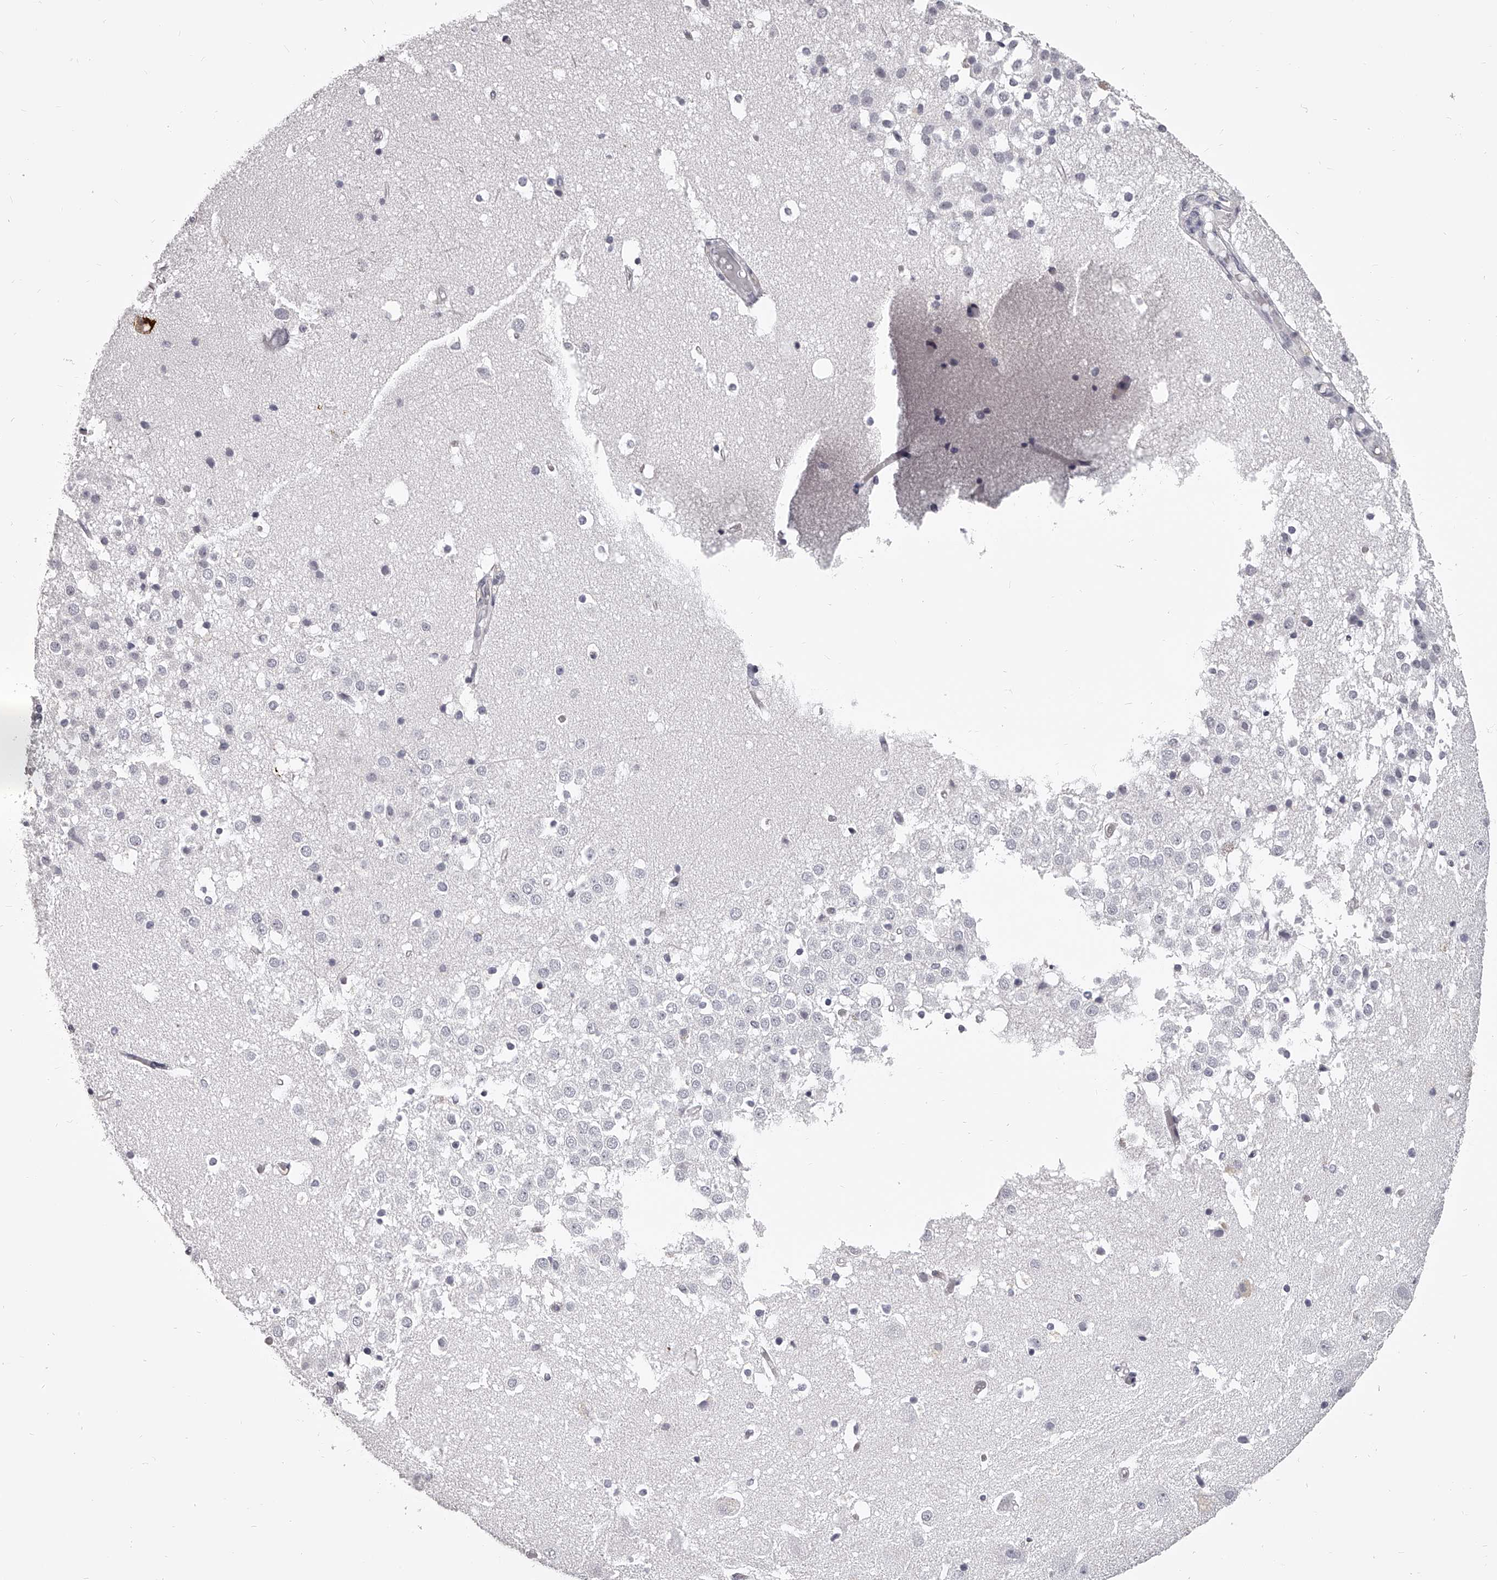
{"staining": {"intensity": "negative", "quantity": "none", "location": "none"}, "tissue": "hippocampus", "cell_type": "Glial cells", "image_type": "normal", "snomed": [{"axis": "morphology", "description": "Normal tissue, NOS"}, {"axis": "topography", "description": "Hippocampus"}], "caption": "A micrograph of hippocampus stained for a protein exhibits no brown staining in glial cells. (Stains: DAB IHC with hematoxylin counter stain, Microscopy: brightfield microscopy at high magnification).", "gene": "DMRT1", "patient": {"sex": "female", "age": 52}}